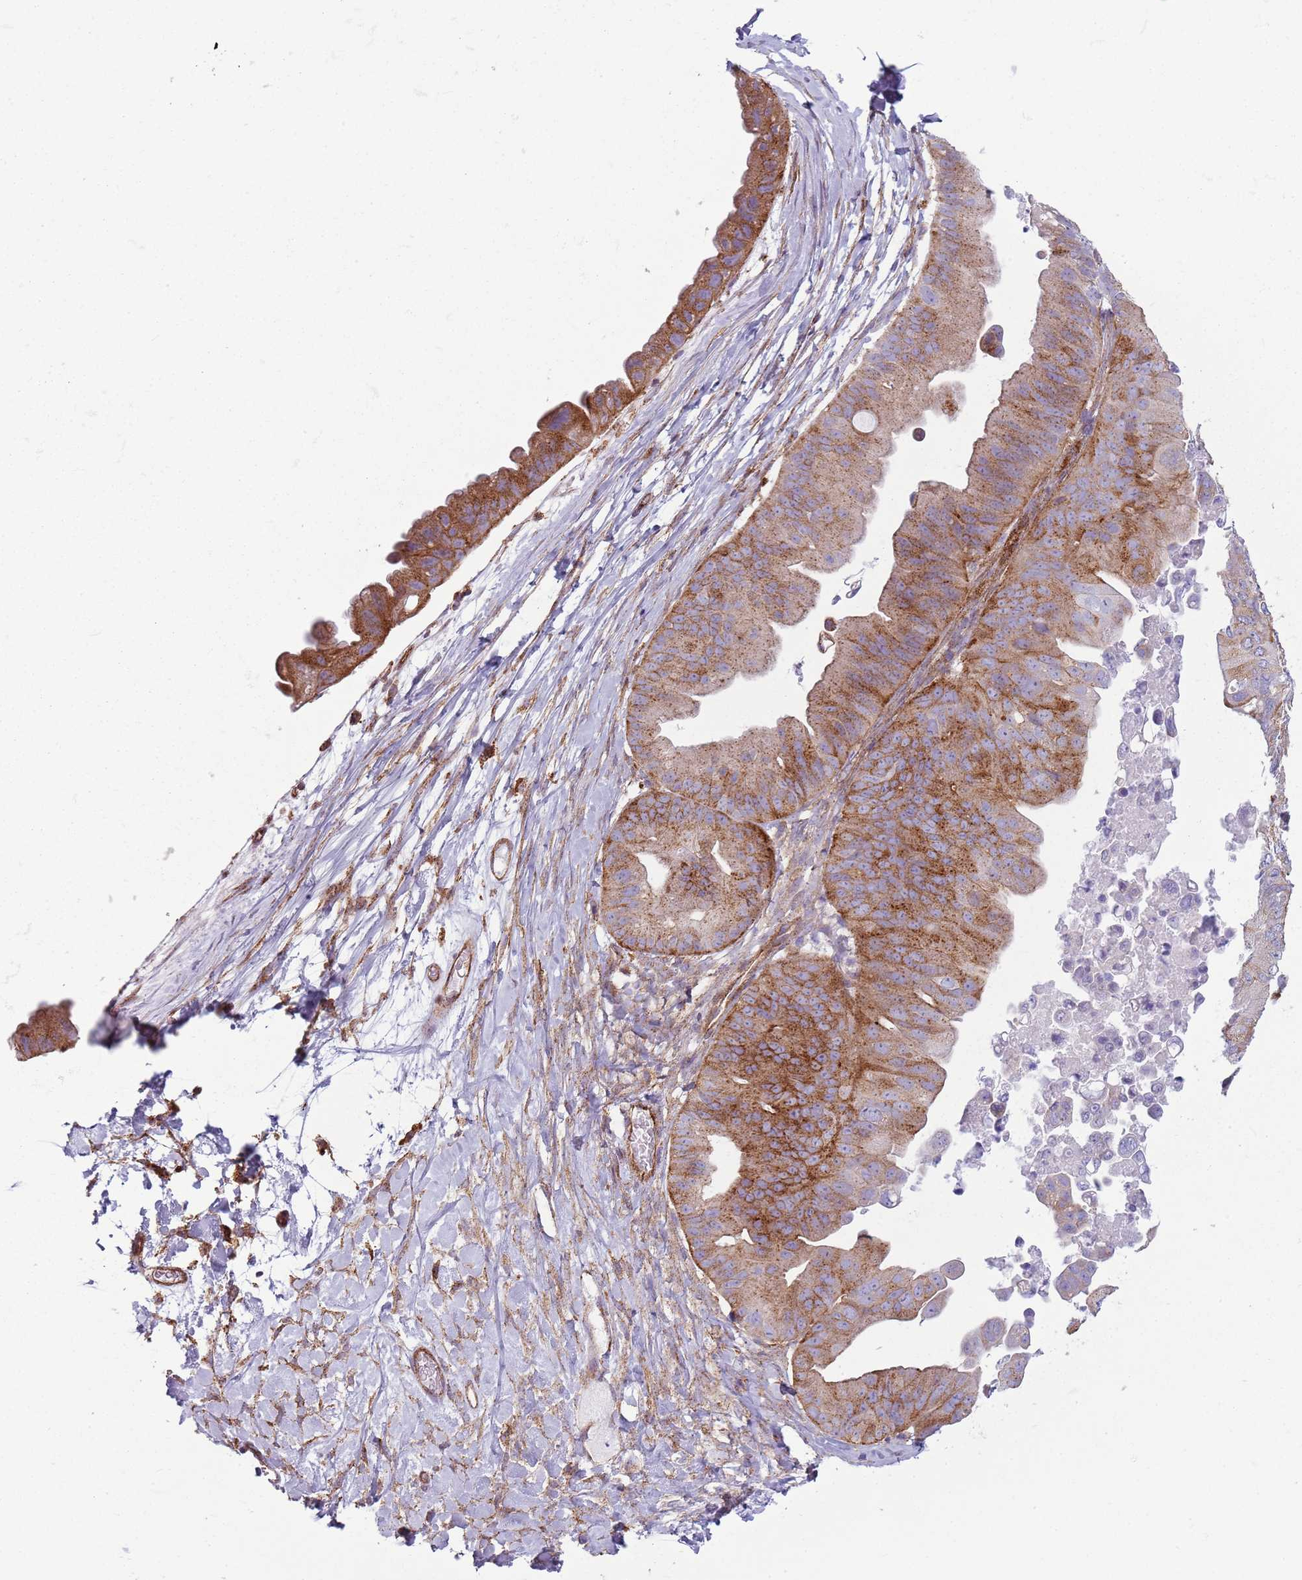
{"staining": {"intensity": "moderate", "quantity": "25%-75%", "location": "cytoplasmic/membranous"}, "tissue": "ovarian cancer", "cell_type": "Tumor cells", "image_type": "cancer", "snomed": [{"axis": "morphology", "description": "Cystadenocarcinoma, mucinous, NOS"}, {"axis": "topography", "description": "Ovary"}], "caption": "Immunohistochemical staining of ovarian cancer shows medium levels of moderate cytoplasmic/membranous protein expression in about 25%-75% of tumor cells.", "gene": "SNX1", "patient": {"sex": "female", "age": 61}}